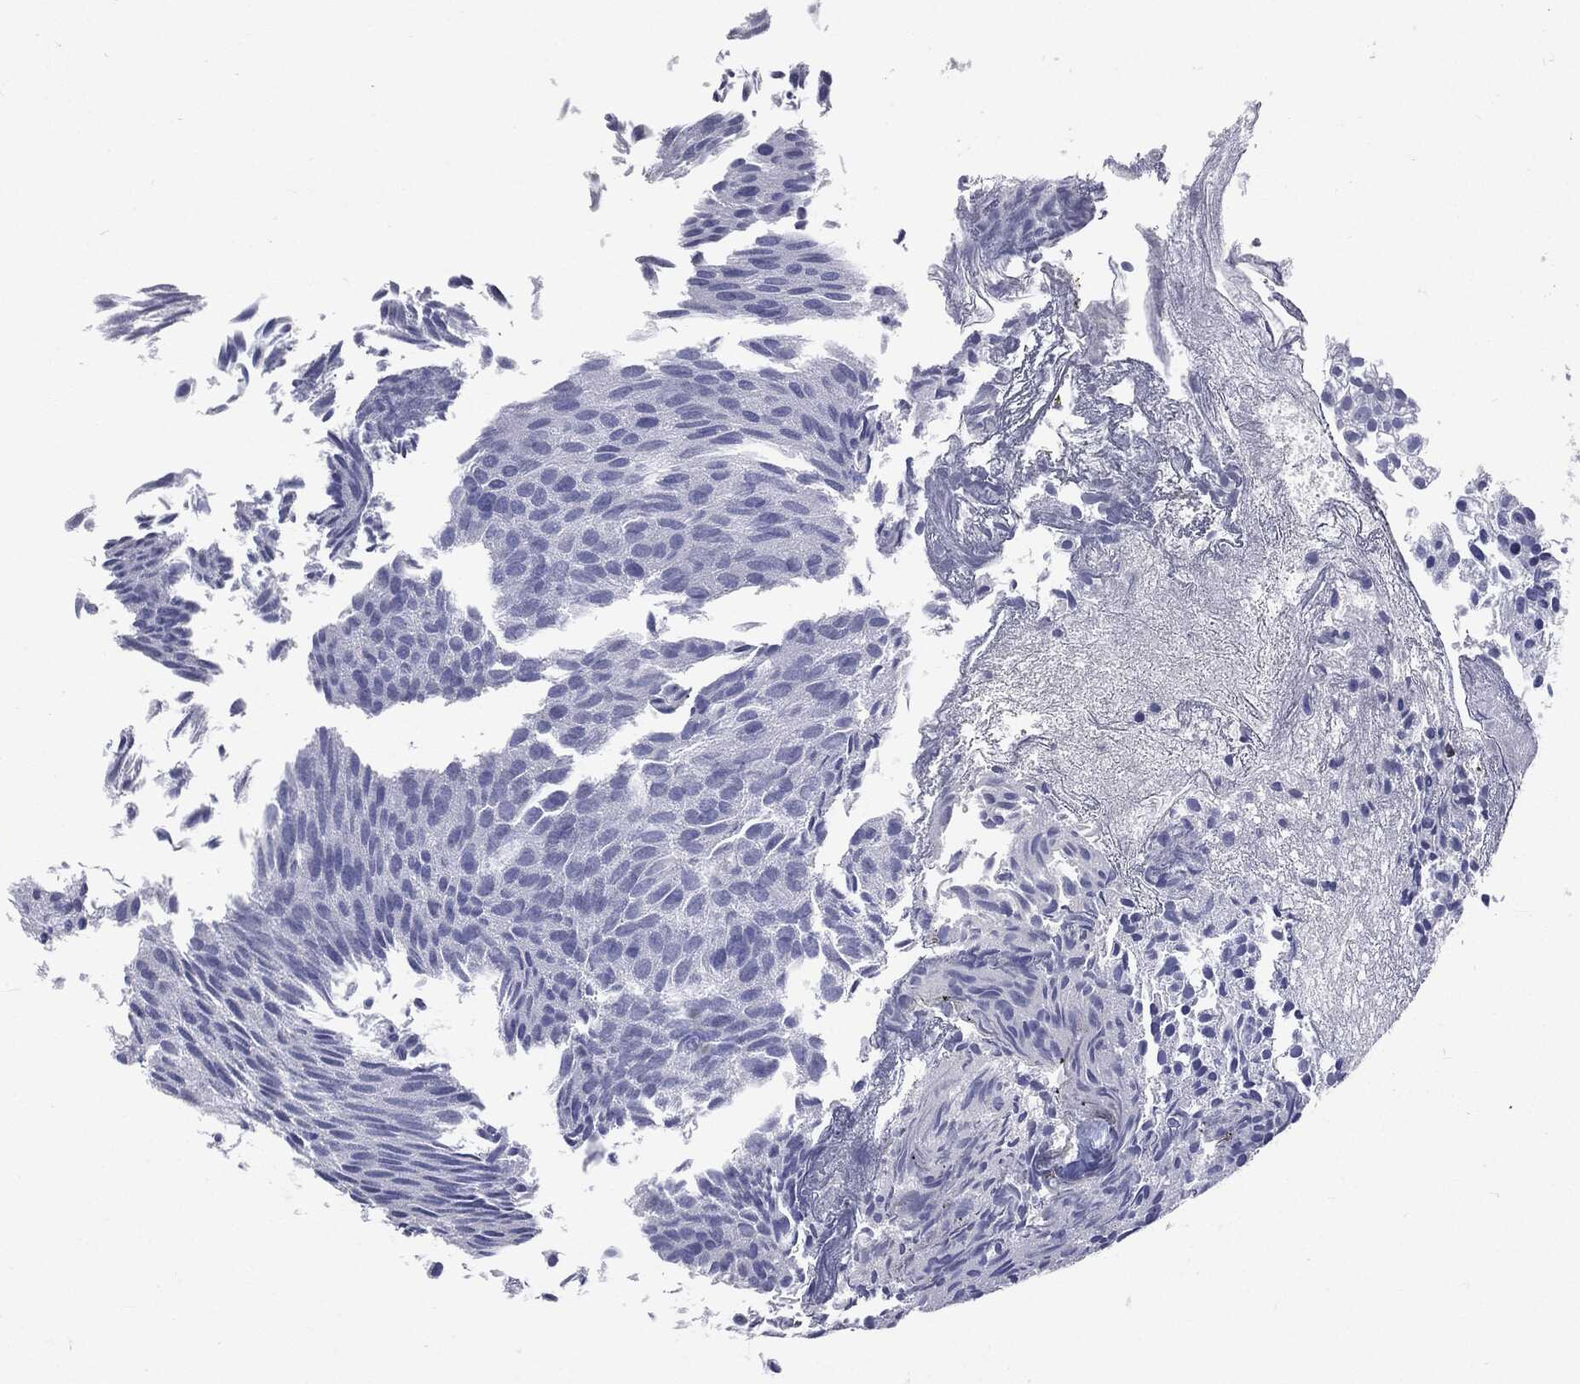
{"staining": {"intensity": "negative", "quantity": "none", "location": "none"}, "tissue": "urothelial cancer", "cell_type": "Tumor cells", "image_type": "cancer", "snomed": [{"axis": "morphology", "description": "Urothelial carcinoma, Low grade"}, {"axis": "topography", "description": "Urinary bladder"}], "caption": "This is an IHC histopathology image of low-grade urothelial carcinoma. There is no positivity in tumor cells.", "gene": "TSHB", "patient": {"sex": "male", "age": 89}}